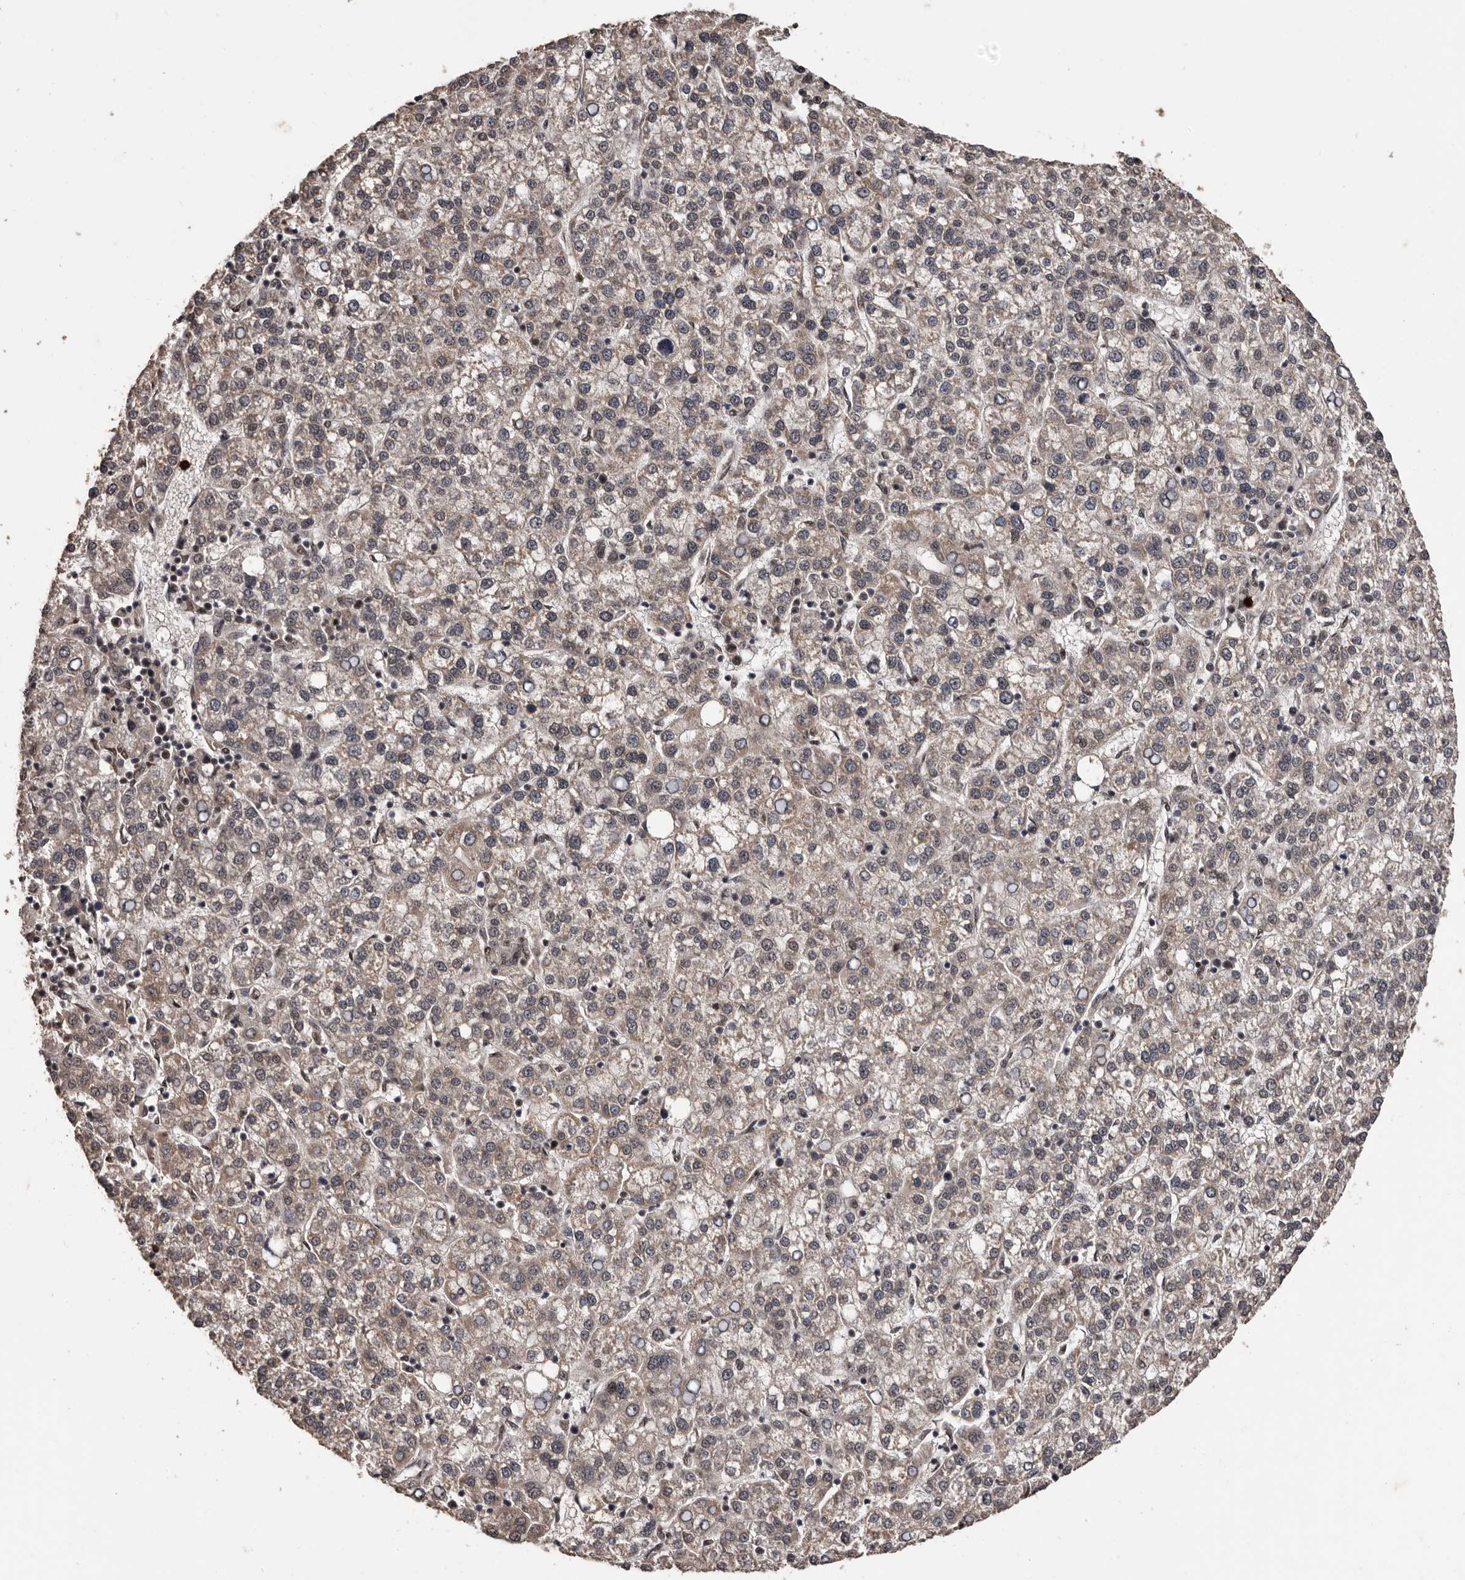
{"staining": {"intensity": "weak", "quantity": "<25%", "location": "cytoplasmic/membranous"}, "tissue": "liver cancer", "cell_type": "Tumor cells", "image_type": "cancer", "snomed": [{"axis": "morphology", "description": "Carcinoma, Hepatocellular, NOS"}, {"axis": "topography", "description": "Liver"}], "caption": "Immunohistochemistry (IHC) of hepatocellular carcinoma (liver) reveals no staining in tumor cells.", "gene": "VPS37A", "patient": {"sex": "female", "age": 58}}